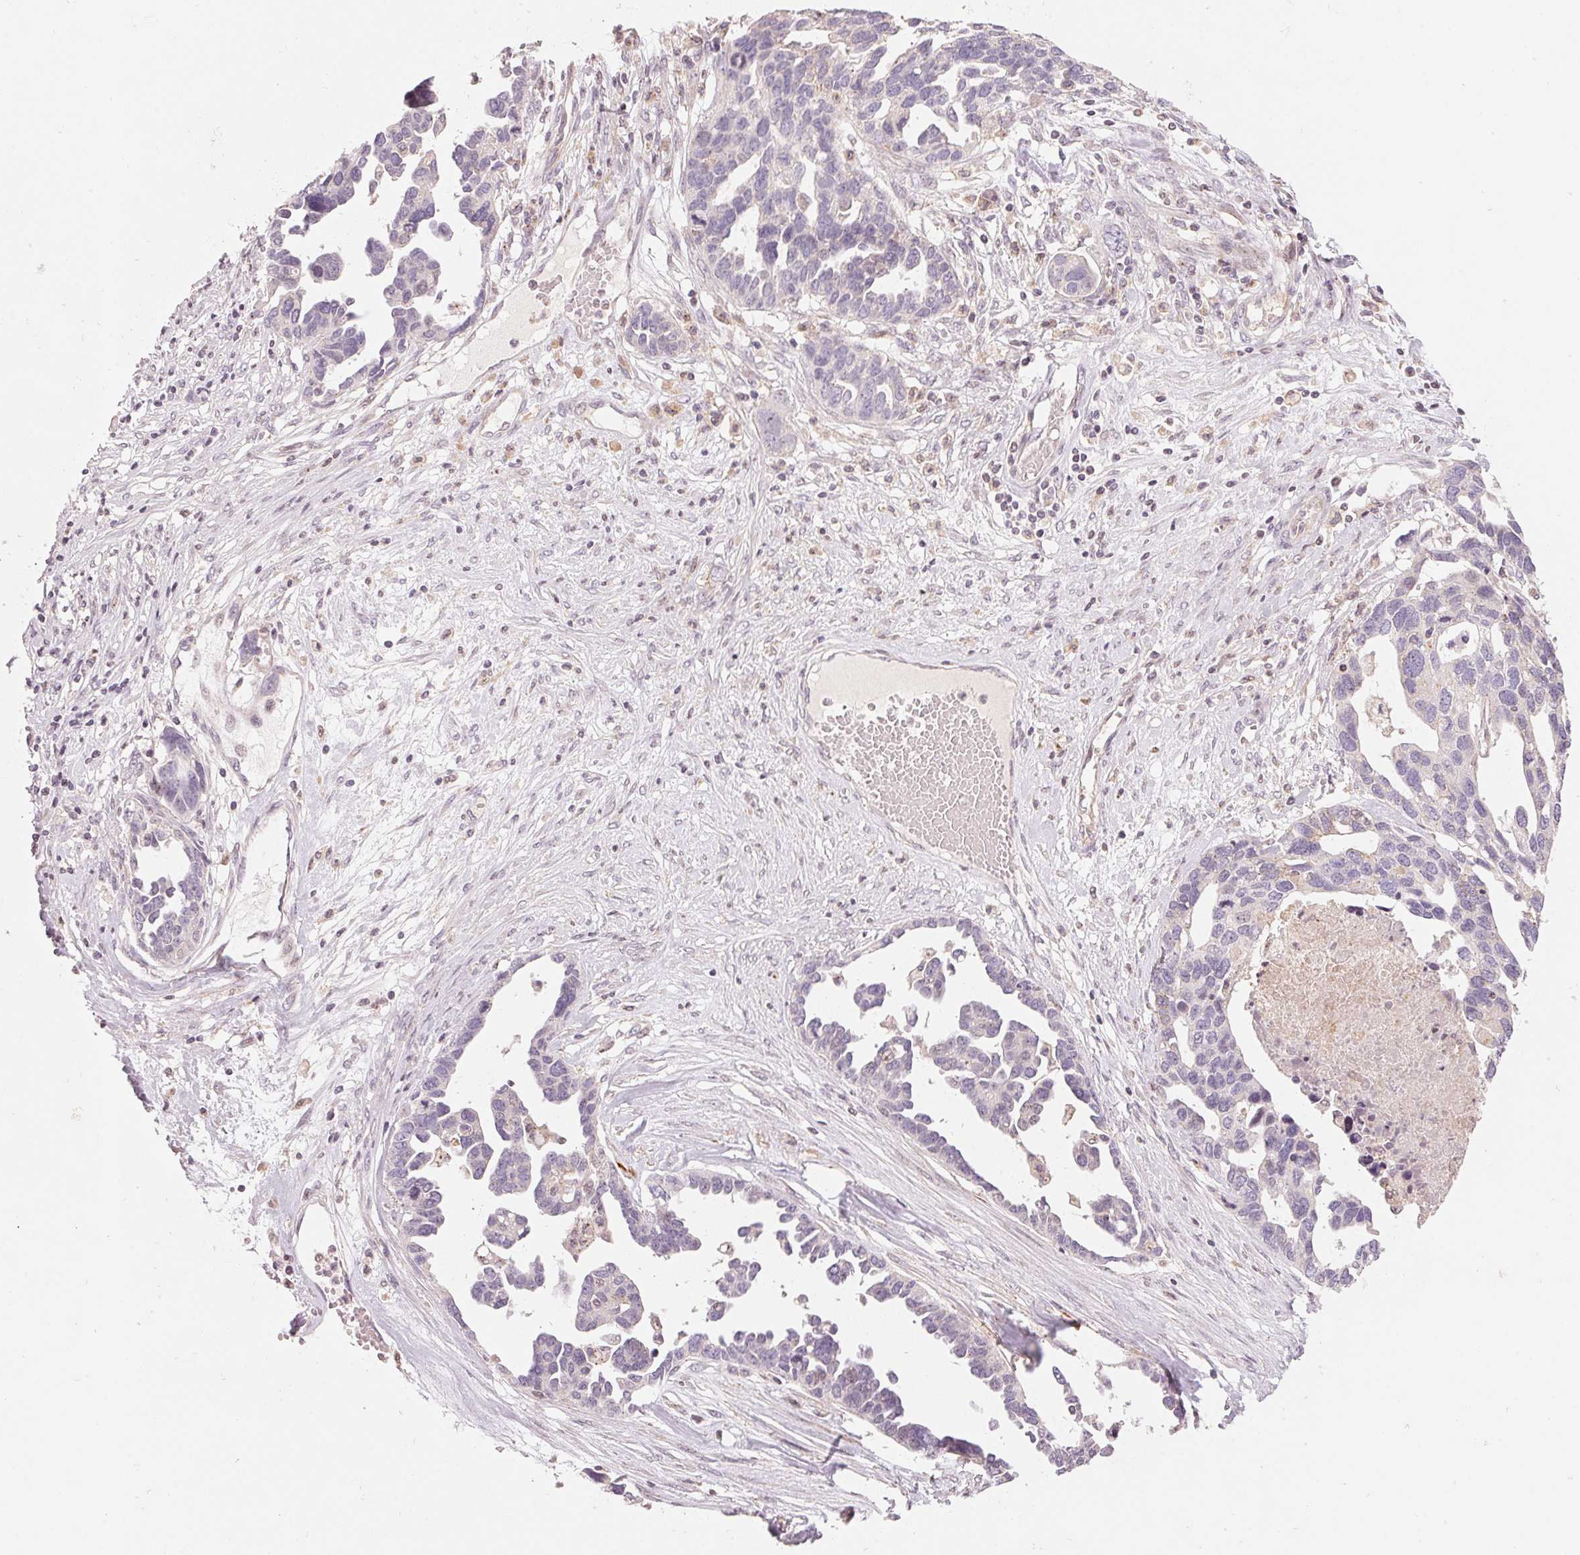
{"staining": {"intensity": "negative", "quantity": "none", "location": "none"}, "tissue": "ovarian cancer", "cell_type": "Tumor cells", "image_type": "cancer", "snomed": [{"axis": "morphology", "description": "Cystadenocarcinoma, serous, NOS"}, {"axis": "topography", "description": "Ovary"}], "caption": "Histopathology image shows no protein expression in tumor cells of serous cystadenocarcinoma (ovarian) tissue. (Stains: DAB immunohistochemistry (IHC) with hematoxylin counter stain, Microscopy: brightfield microscopy at high magnification).", "gene": "SLC17A4", "patient": {"sex": "female", "age": 54}}